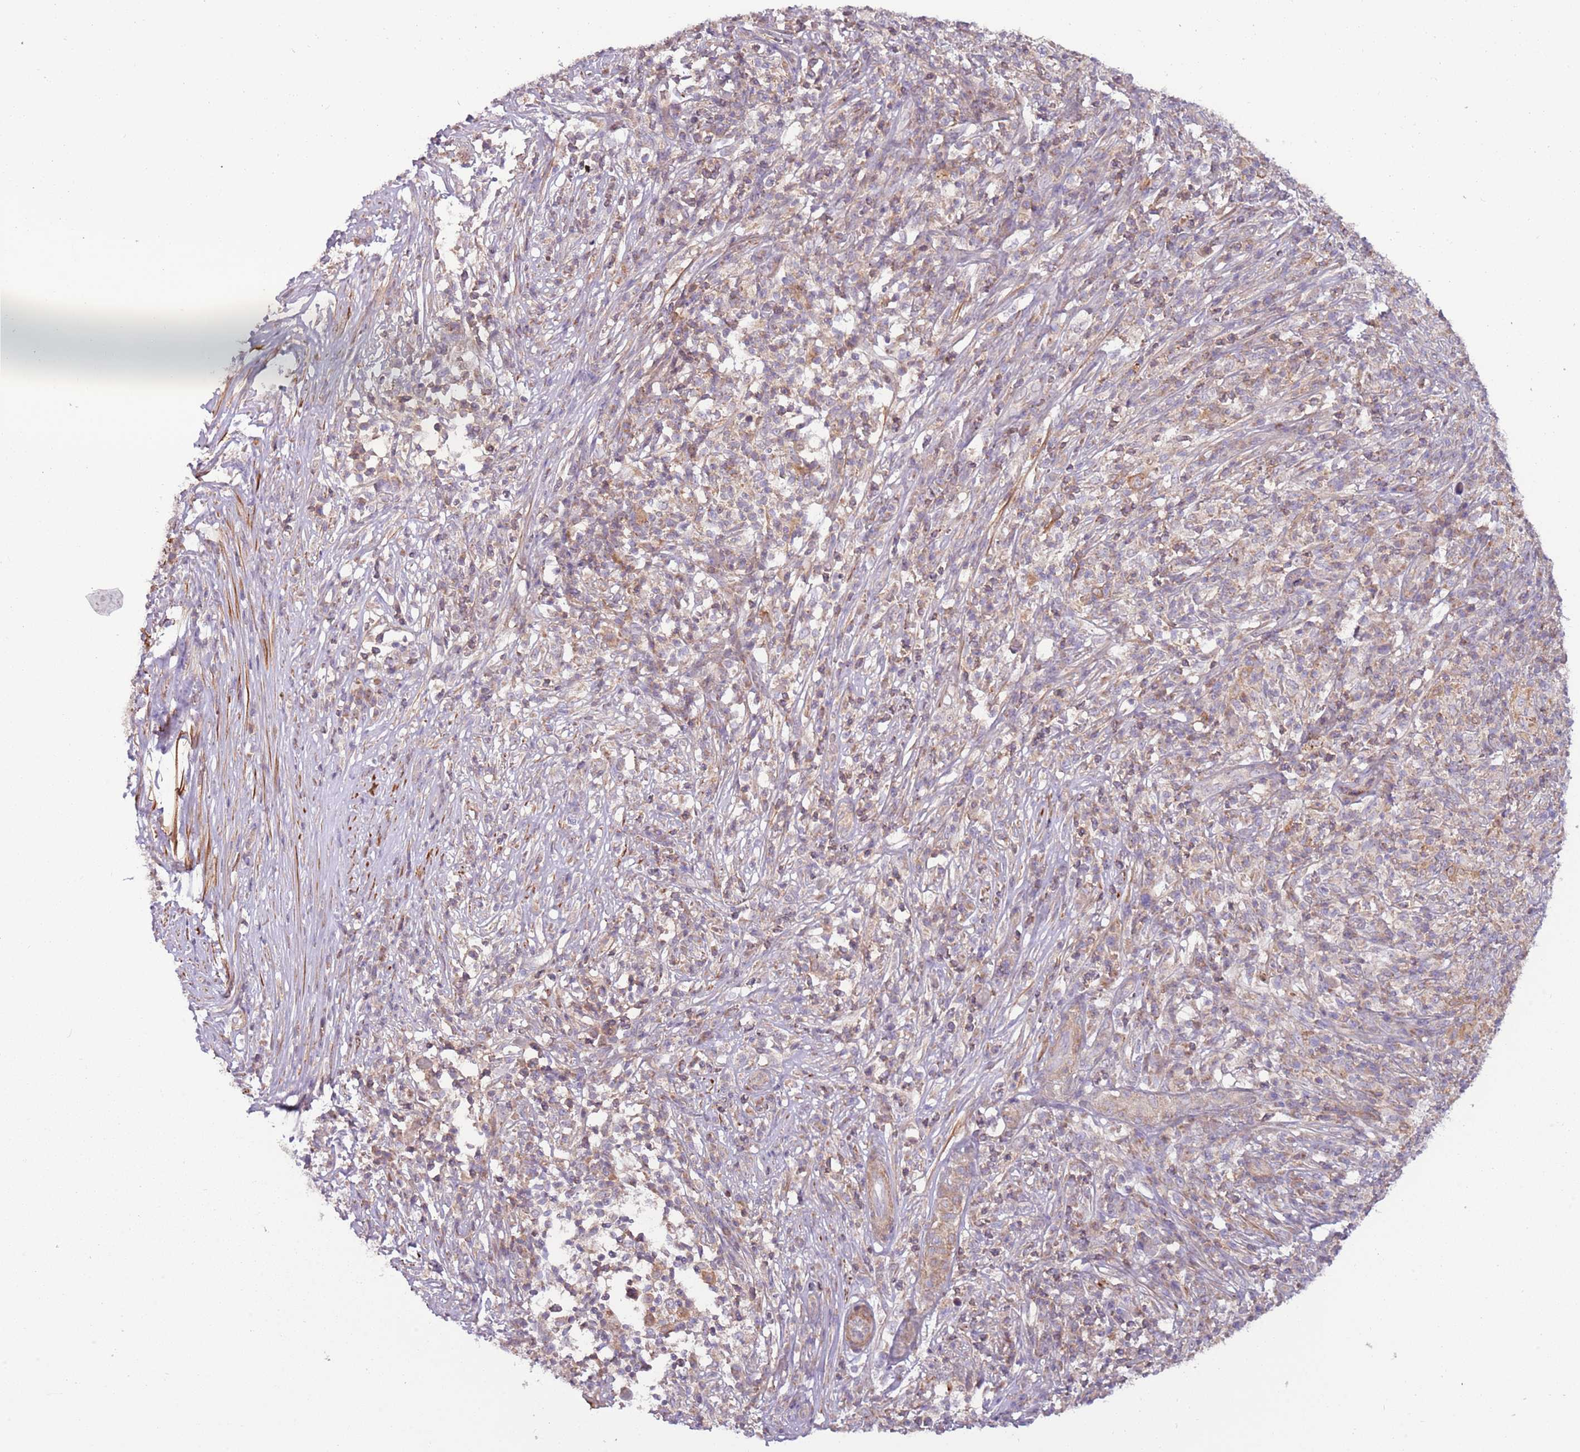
{"staining": {"intensity": "weak", "quantity": "25%-75%", "location": "cytoplasmic/membranous"}, "tissue": "melanoma", "cell_type": "Tumor cells", "image_type": "cancer", "snomed": [{"axis": "morphology", "description": "Malignant melanoma, NOS"}, {"axis": "topography", "description": "Skin"}], "caption": "Immunohistochemical staining of malignant melanoma exhibits weak cytoplasmic/membranous protein positivity in approximately 25%-75% of tumor cells.", "gene": "DTD2", "patient": {"sex": "male", "age": 66}}